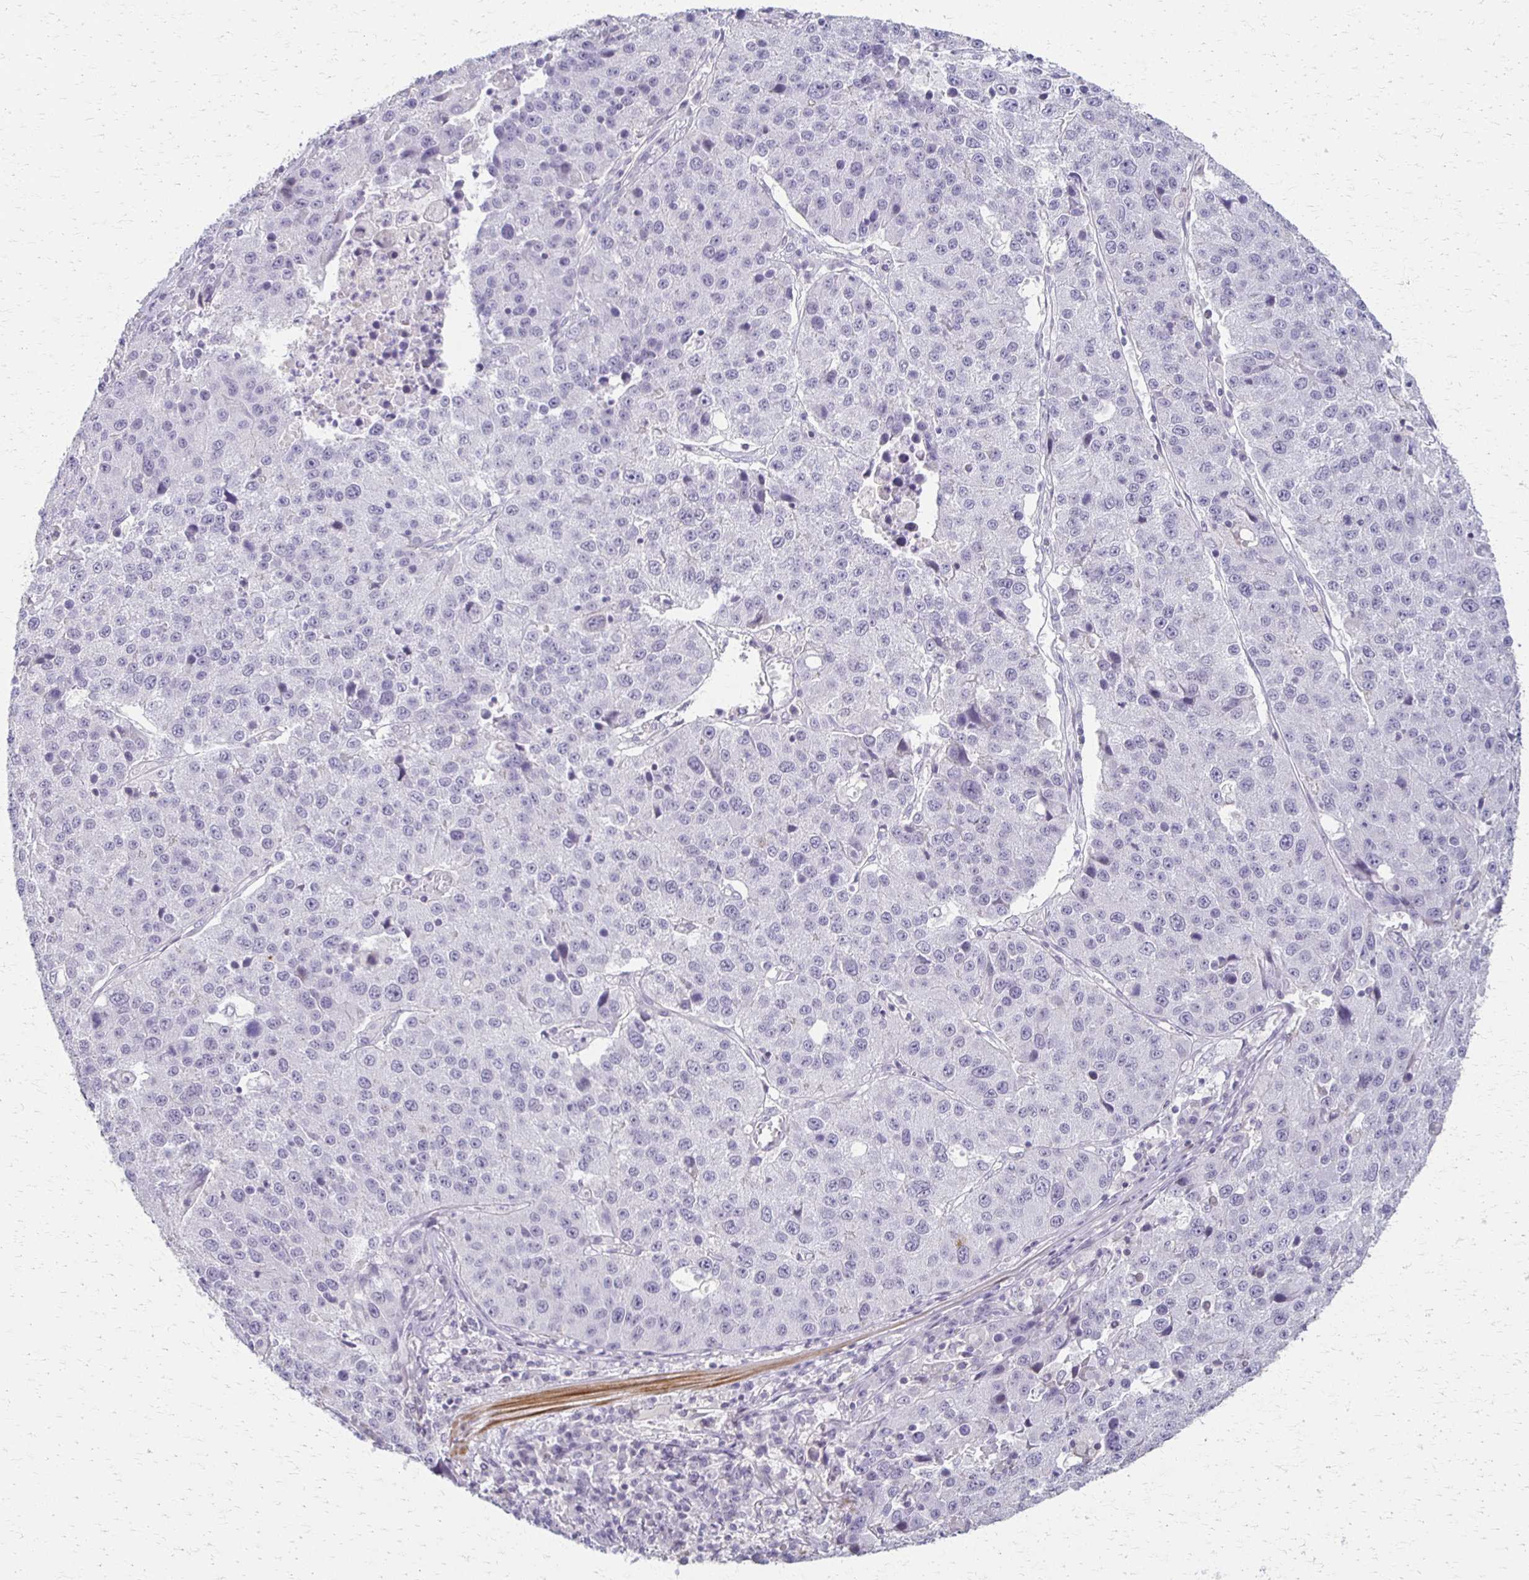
{"staining": {"intensity": "negative", "quantity": "none", "location": "none"}, "tissue": "stomach cancer", "cell_type": "Tumor cells", "image_type": "cancer", "snomed": [{"axis": "morphology", "description": "Adenocarcinoma, NOS"}, {"axis": "topography", "description": "Stomach"}], "caption": "A photomicrograph of human stomach adenocarcinoma is negative for staining in tumor cells.", "gene": "FOXO4", "patient": {"sex": "male", "age": 71}}